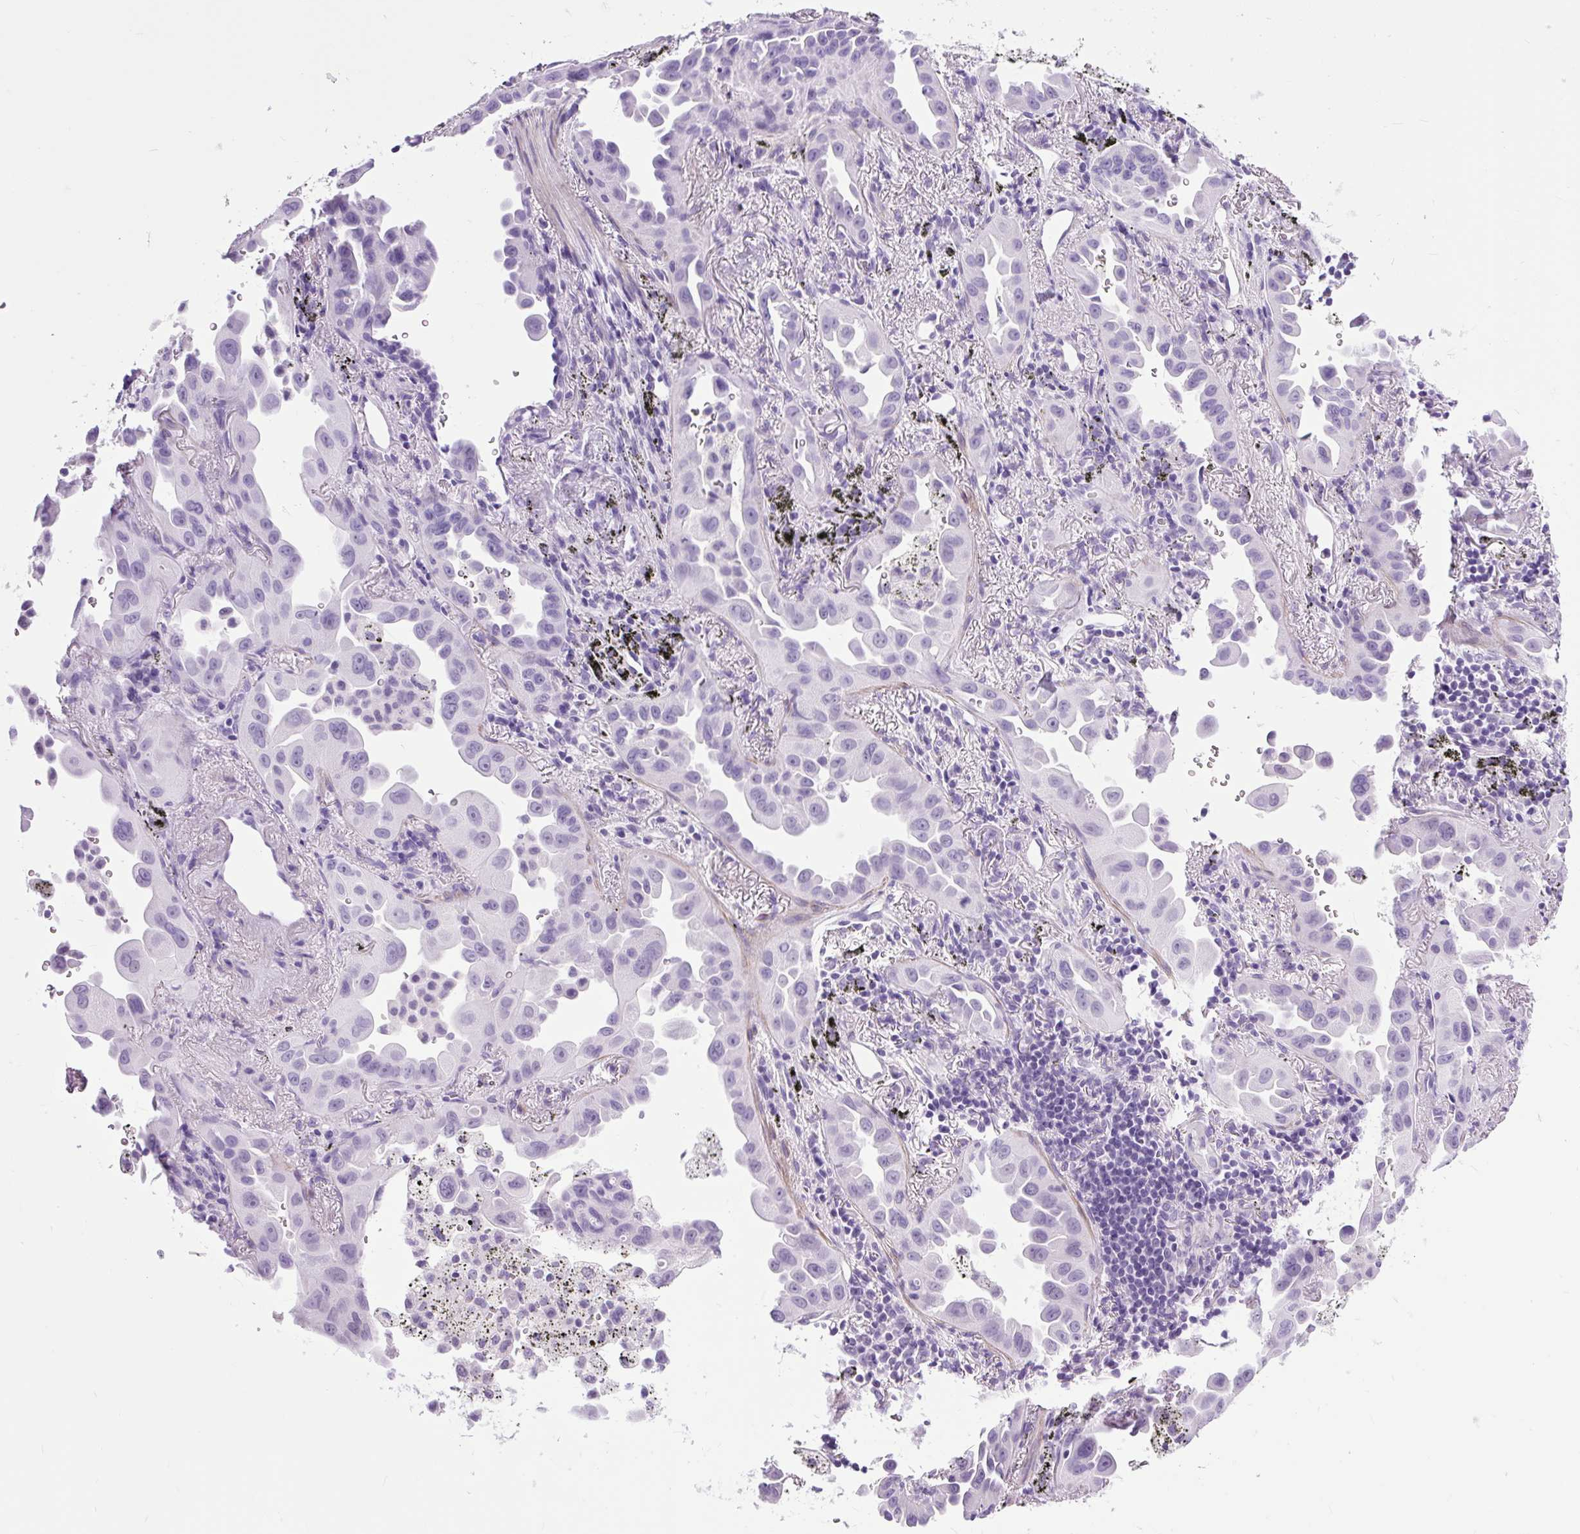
{"staining": {"intensity": "negative", "quantity": "none", "location": "none"}, "tissue": "lung cancer", "cell_type": "Tumor cells", "image_type": "cancer", "snomed": [{"axis": "morphology", "description": "Adenocarcinoma, NOS"}, {"axis": "topography", "description": "Lung"}], "caption": "Tumor cells are negative for protein expression in human lung cancer (adenocarcinoma).", "gene": "DPP6", "patient": {"sex": "male", "age": 68}}